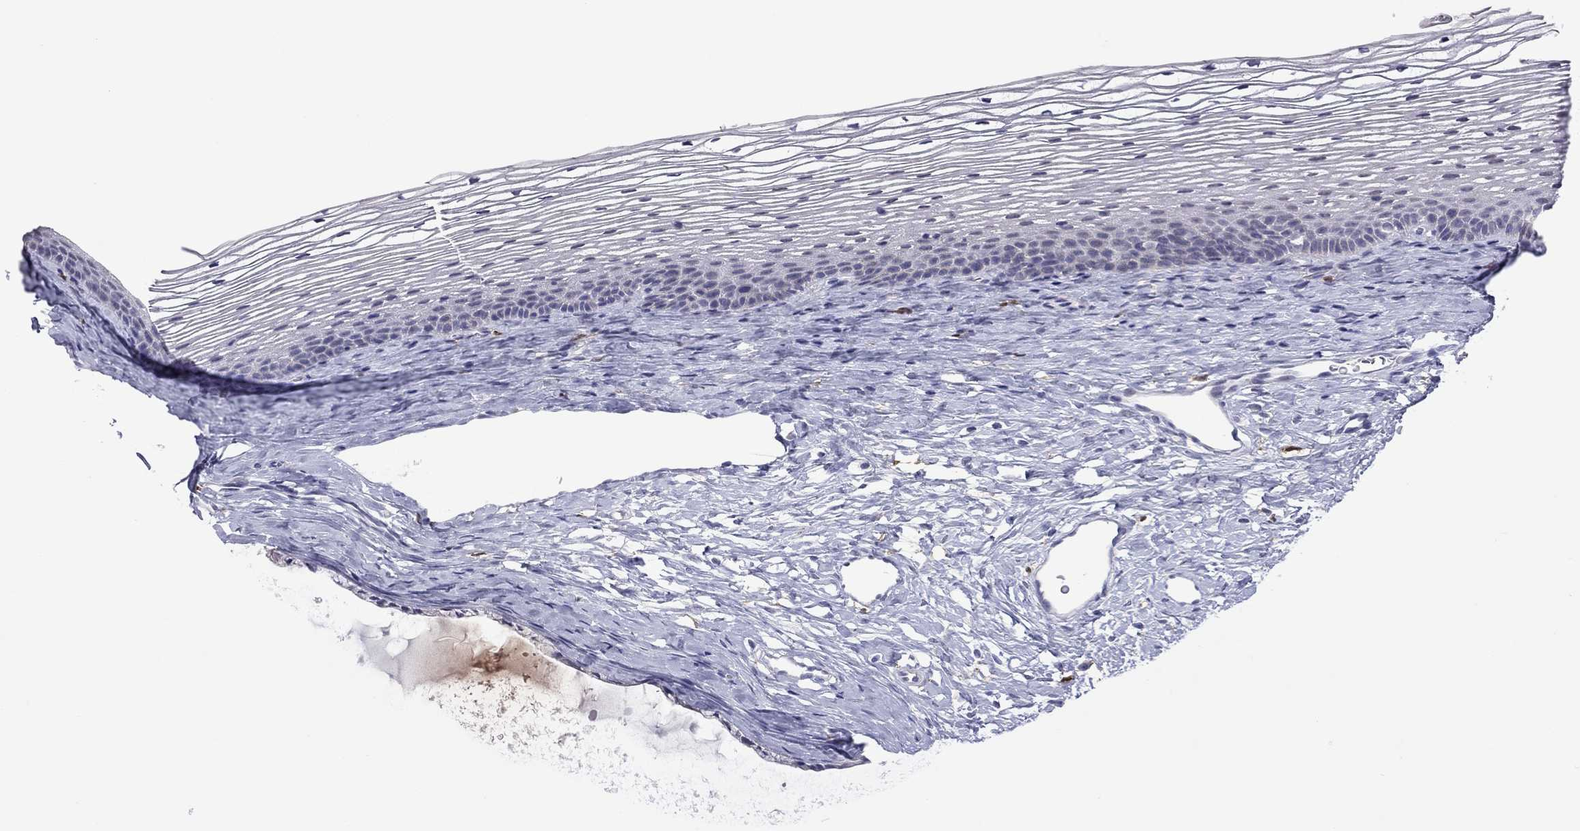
{"staining": {"intensity": "negative", "quantity": "none", "location": "none"}, "tissue": "cervix", "cell_type": "Glandular cells", "image_type": "normal", "snomed": [{"axis": "morphology", "description": "Normal tissue, NOS"}, {"axis": "topography", "description": "Cervix"}], "caption": "This is a micrograph of immunohistochemistry (IHC) staining of benign cervix, which shows no staining in glandular cells.", "gene": "PPP1R3A", "patient": {"sex": "female", "age": 39}}